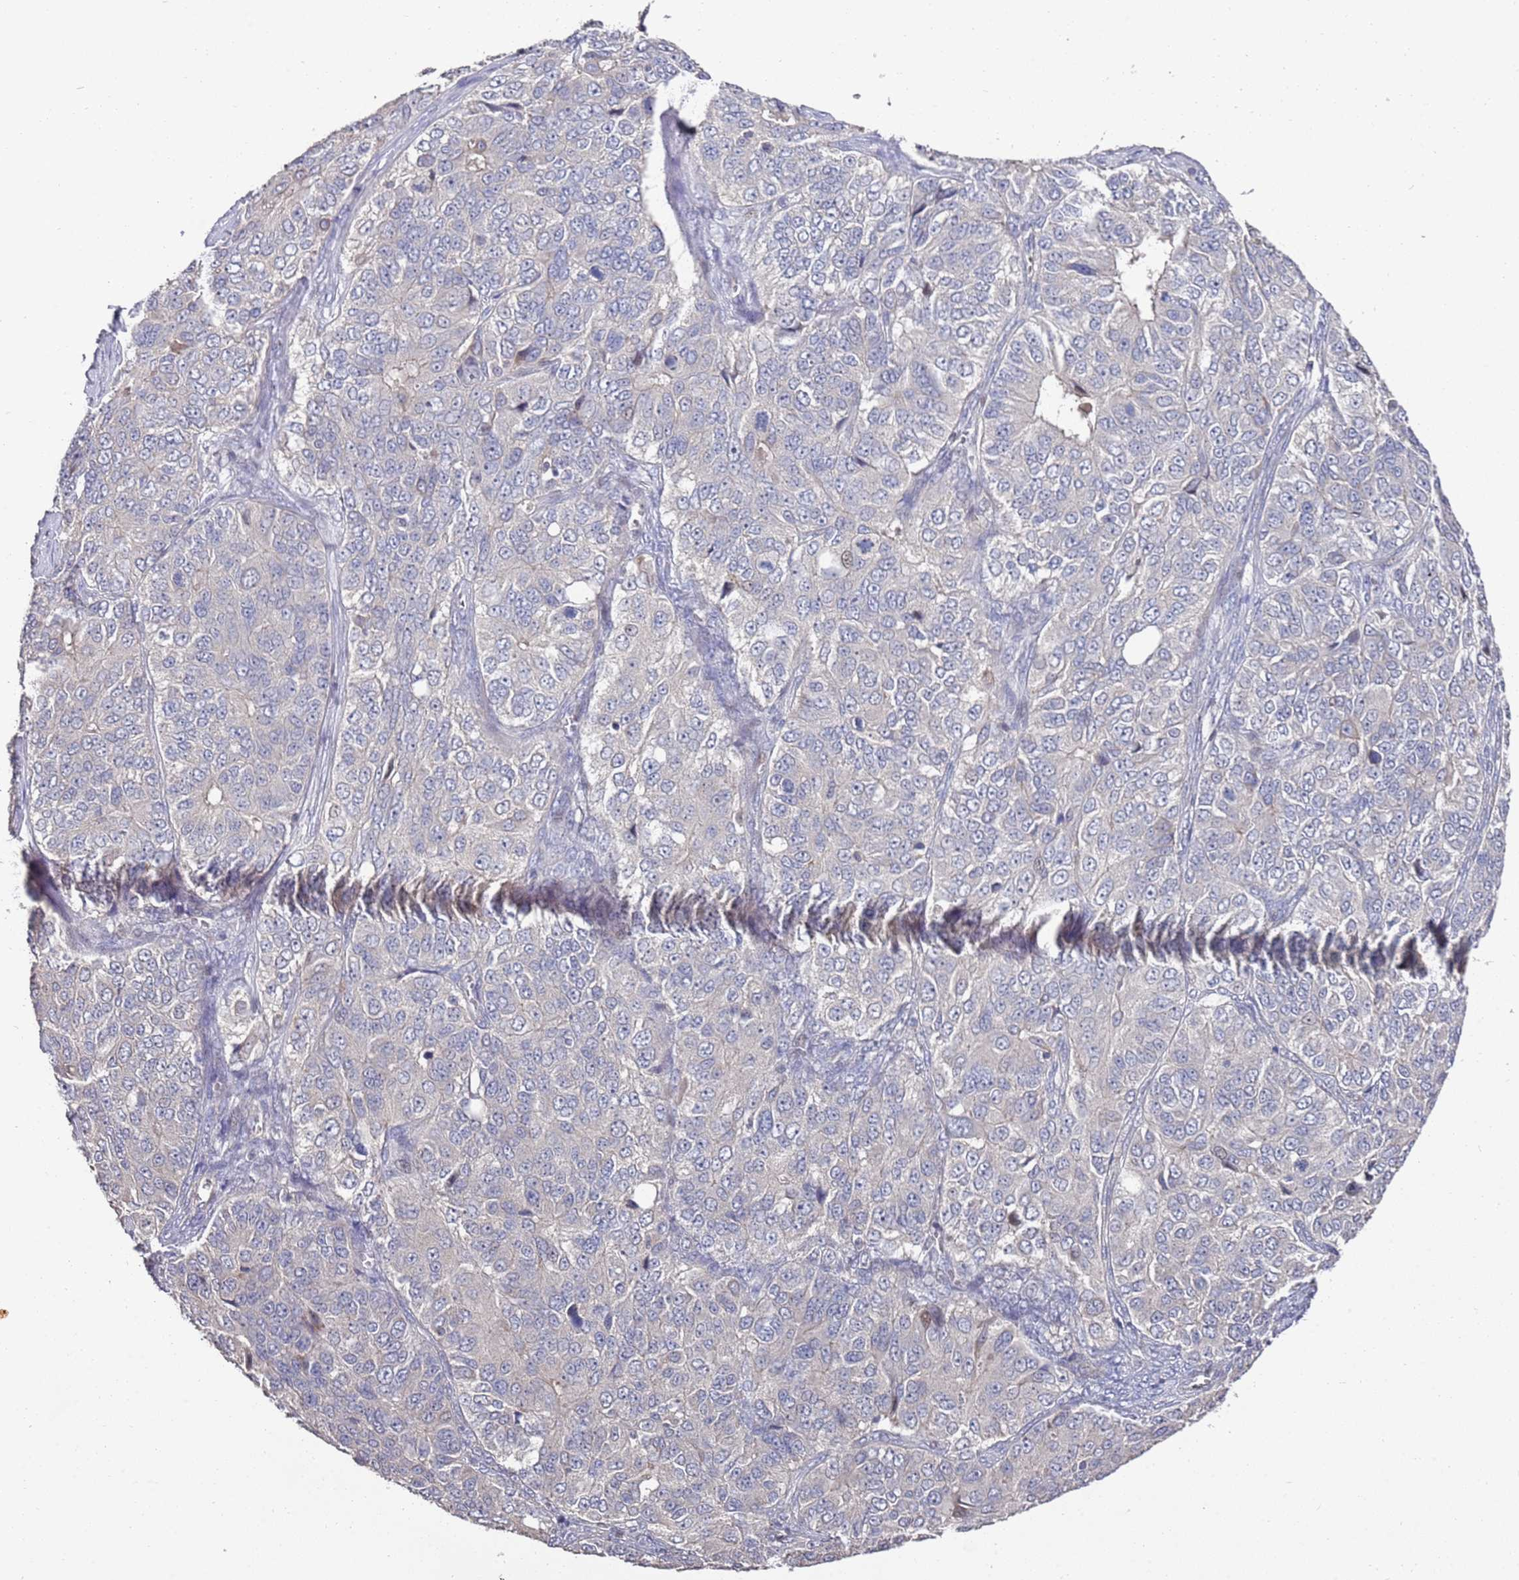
{"staining": {"intensity": "negative", "quantity": "none", "location": "none"}, "tissue": "ovarian cancer", "cell_type": "Tumor cells", "image_type": "cancer", "snomed": [{"axis": "morphology", "description": "Carcinoma, endometroid"}, {"axis": "topography", "description": "Ovary"}], "caption": "Ovarian cancer stained for a protein using immunohistochemistry displays no staining tumor cells.", "gene": "LACC1", "patient": {"sex": "female", "age": 51}}